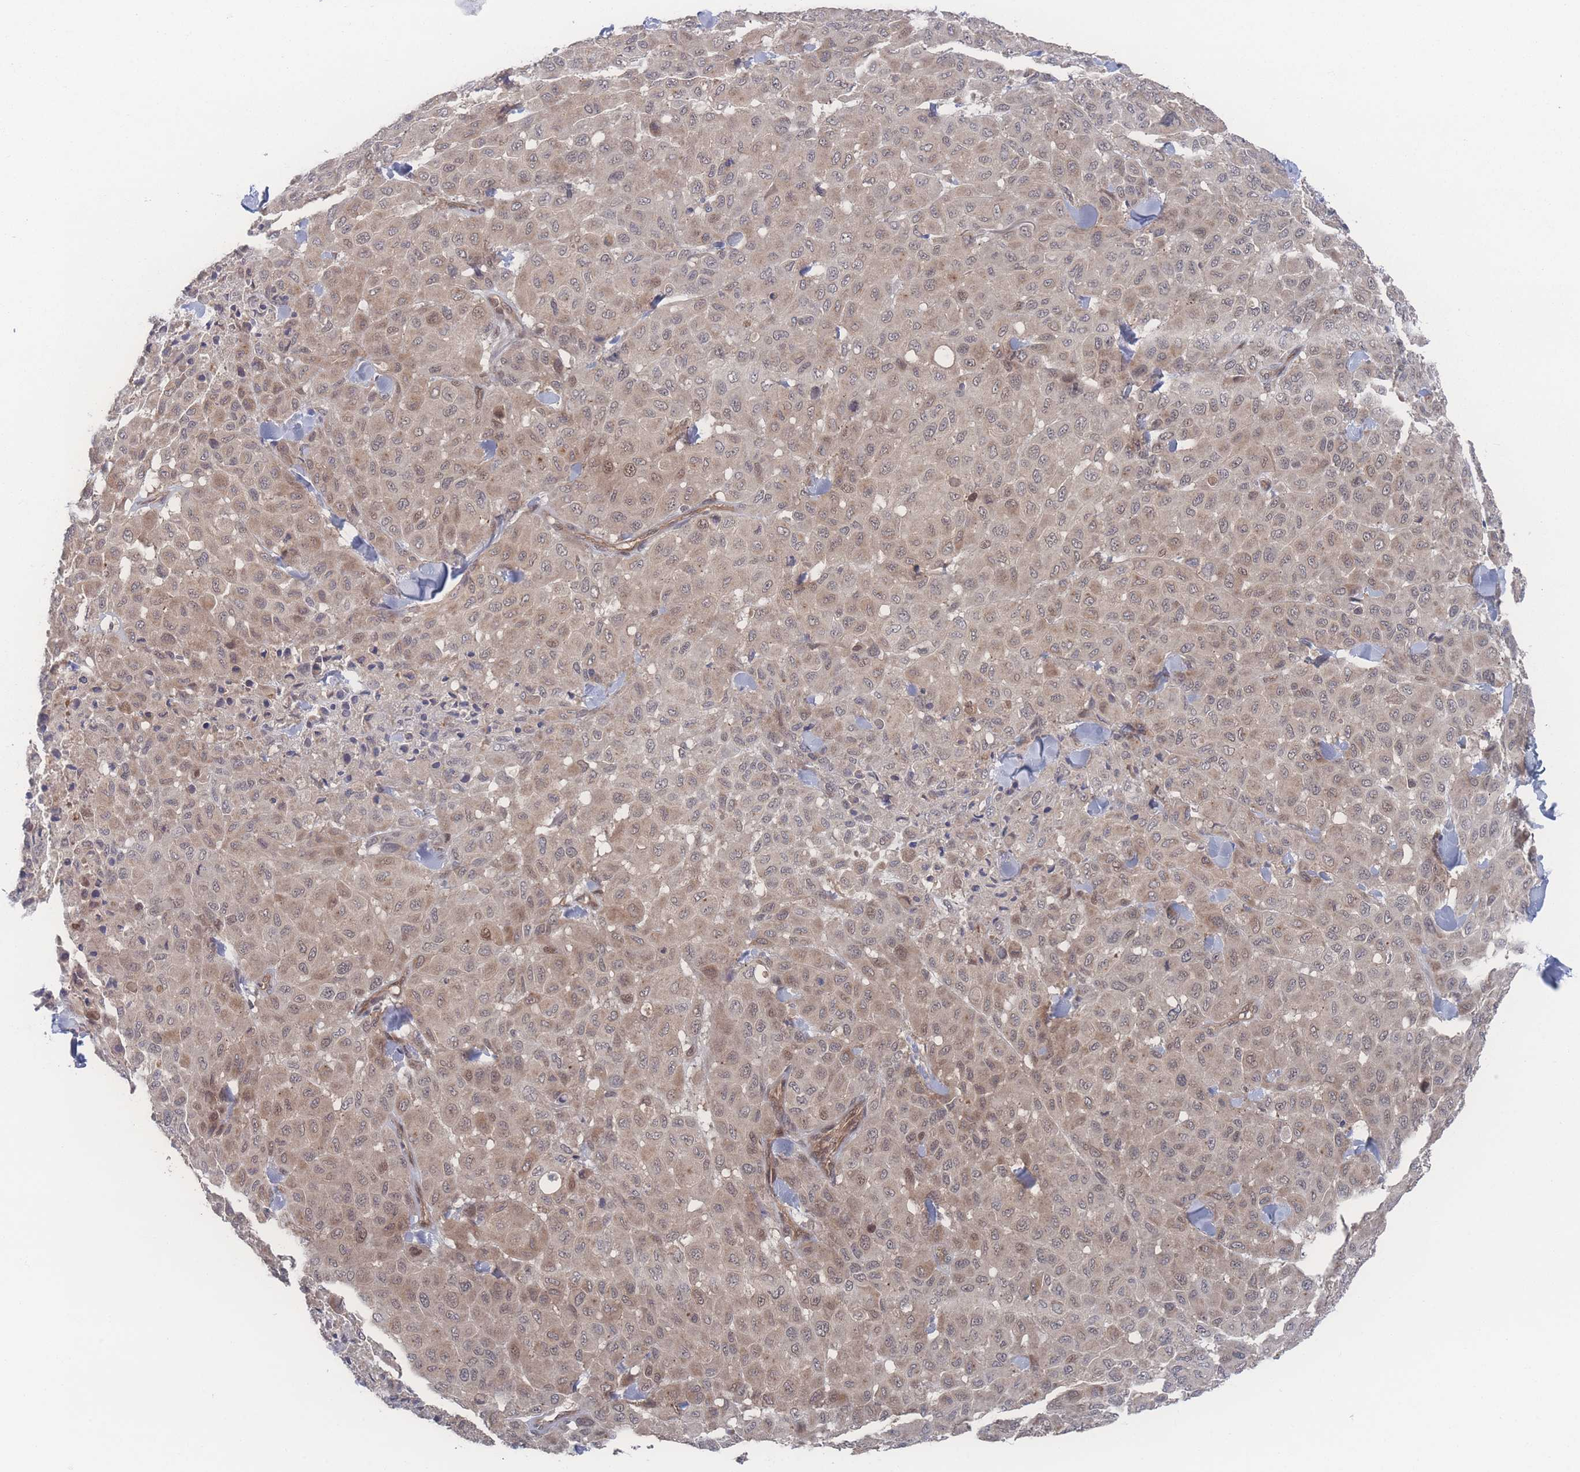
{"staining": {"intensity": "weak", "quantity": "25%-75%", "location": "cytoplasmic/membranous,nuclear"}, "tissue": "melanoma", "cell_type": "Tumor cells", "image_type": "cancer", "snomed": [{"axis": "morphology", "description": "Malignant melanoma, Metastatic site"}, {"axis": "topography", "description": "Skin"}], "caption": "Weak cytoplasmic/membranous and nuclear staining for a protein is identified in approximately 25%-75% of tumor cells of malignant melanoma (metastatic site) using immunohistochemistry (IHC).", "gene": "NBEAL1", "patient": {"sex": "female", "age": 81}}